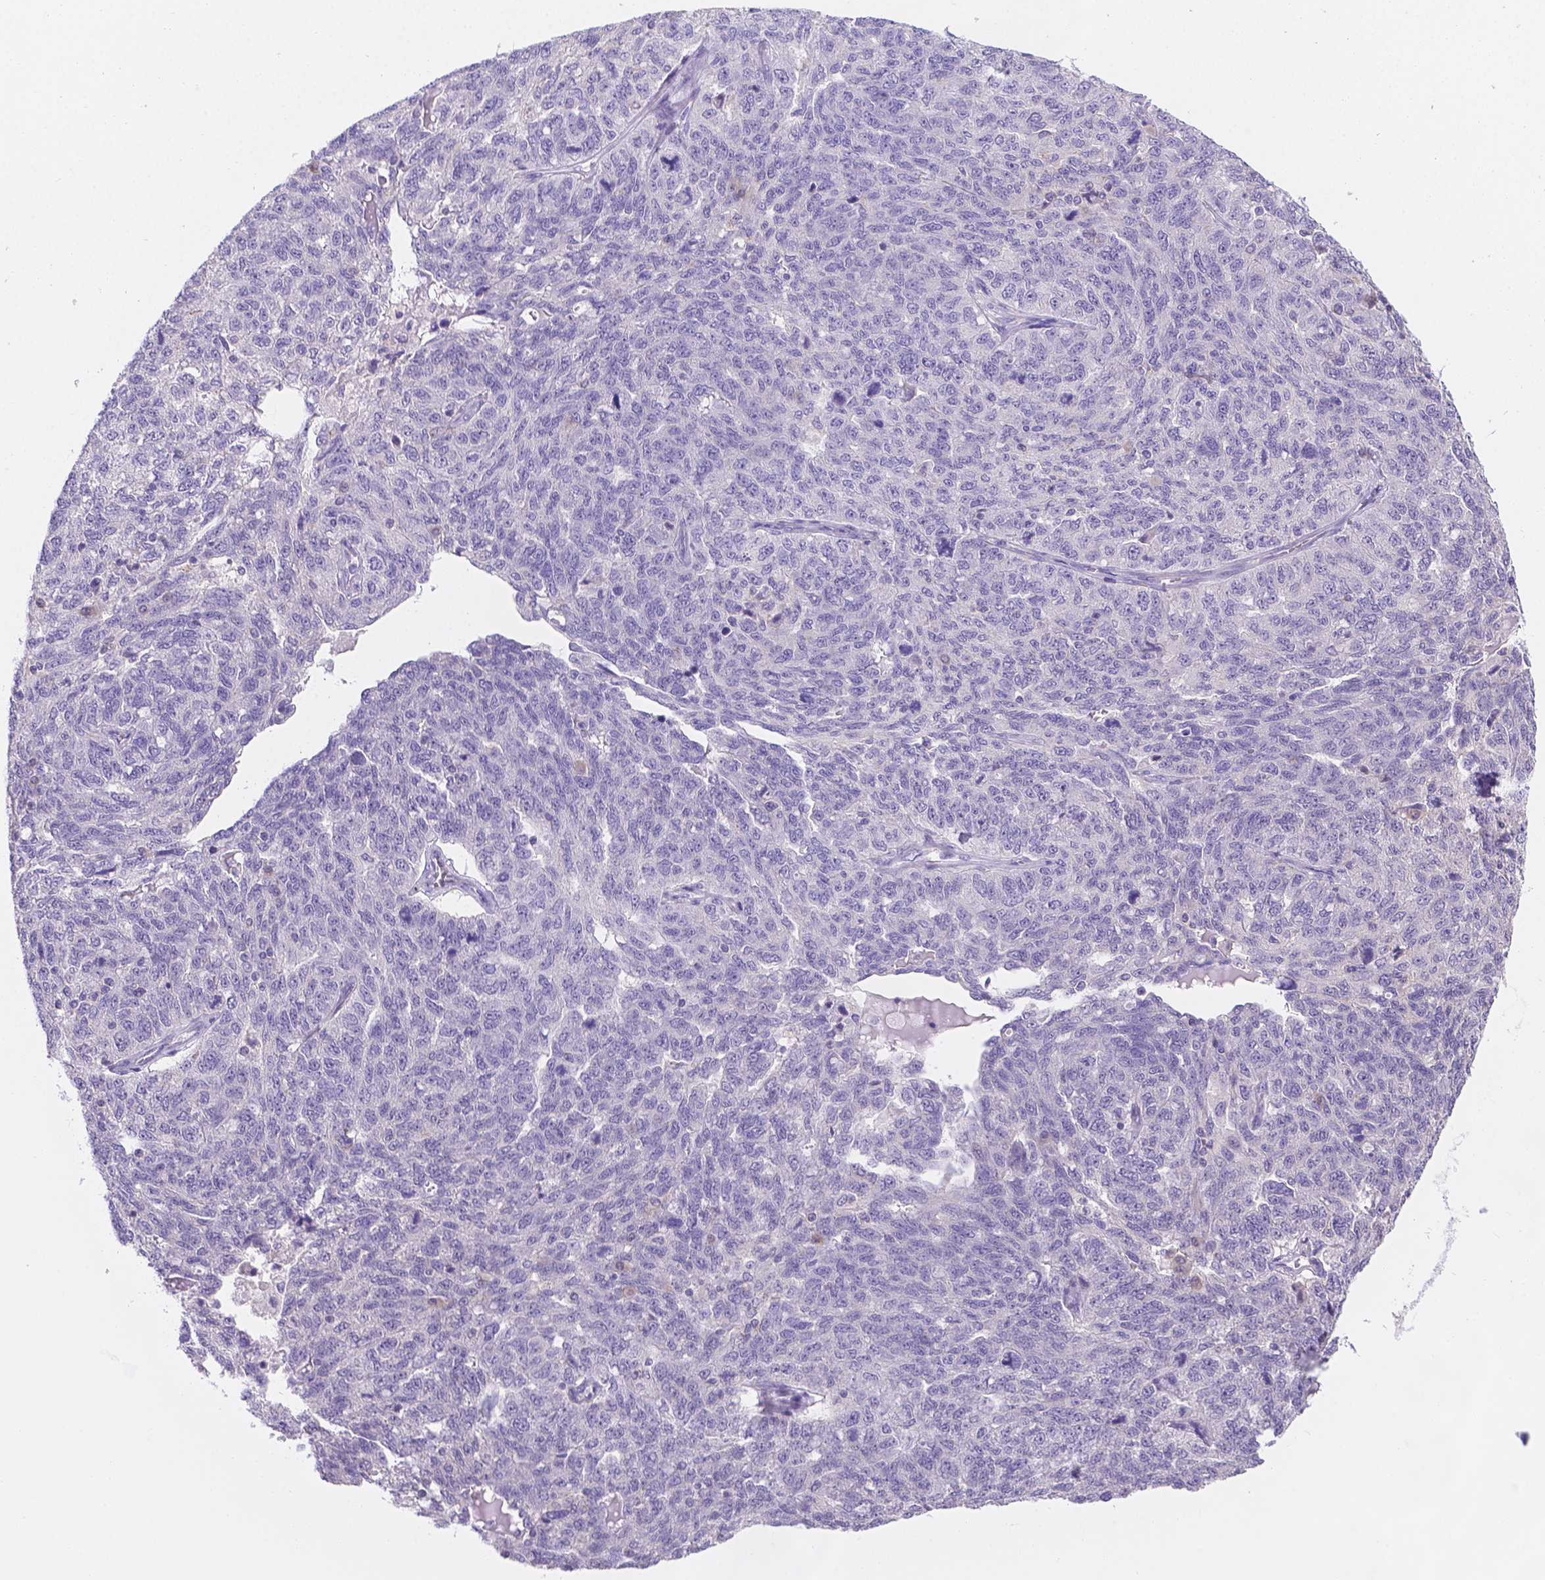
{"staining": {"intensity": "negative", "quantity": "none", "location": "none"}, "tissue": "ovarian cancer", "cell_type": "Tumor cells", "image_type": "cancer", "snomed": [{"axis": "morphology", "description": "Cystadenocarcinoma, serous, NOS"}, {"axis": "topography", "description": "Ovary"}], "caption": "The histopathology image demonstrates no staining of tumor cells in serous cystadenocarcinoma (ovarian).", "gene": "CD96", "patient": {"sex": "female", "age": 71}}